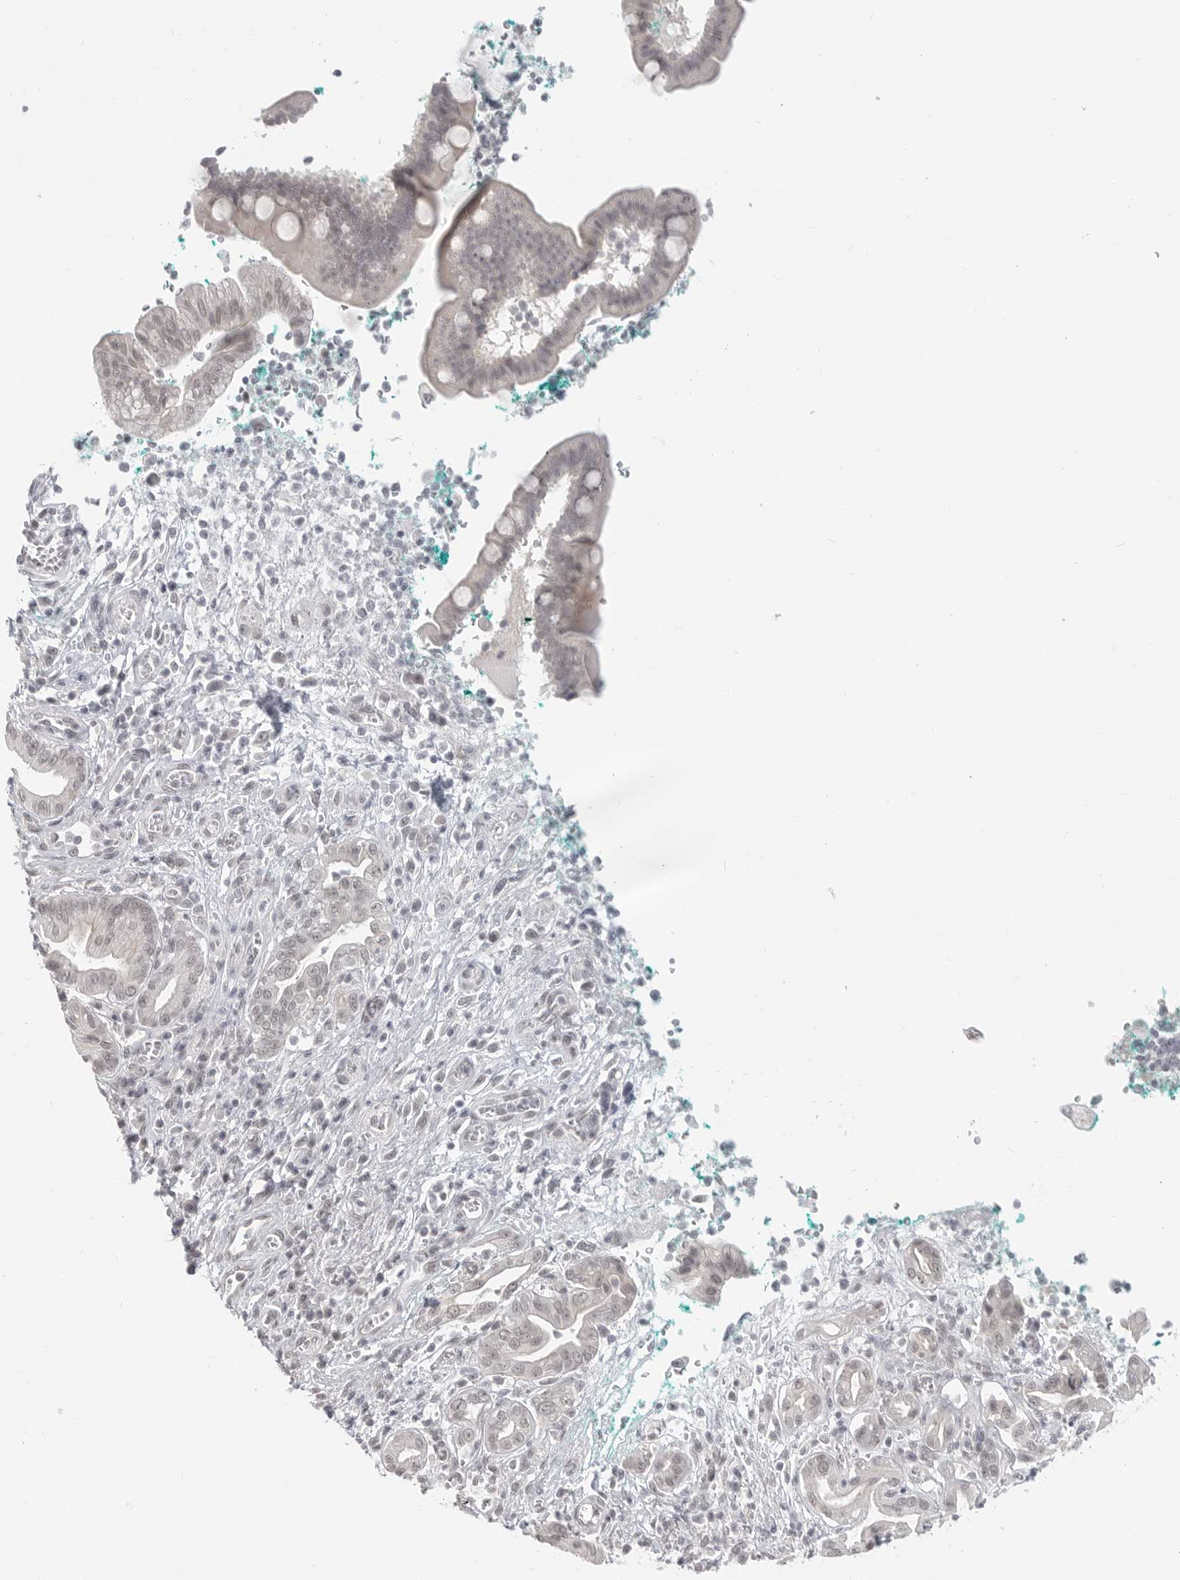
{"staining": {"intensity": "negative", "quantity": "none", "location": "none"}, "tissue": "pancreatic cancer", "cell_type": "Tumor cells", "image_type": "cancer", "snomed": [{"axis": "morphology", "description": "Adenocarcinoma, NOS"}, {"axis": "topography", "description": "Pancreas"}], "caption": "This micrograph is of pancreatic cancer (adenocarcinoma) stained with immunohistochemistry to label a protein in brown with the nuclei are counter-stained blue. There is no positivity in tumor cells. (Stains: DAB (3,3'-diaminobenzidine) immunohistochemistry with hematoxylin counter stain, Microscopy: brightfield microscopy at high magnification).", "gene": "KLK11", "patient": {"sex": "male", "age": 78}}